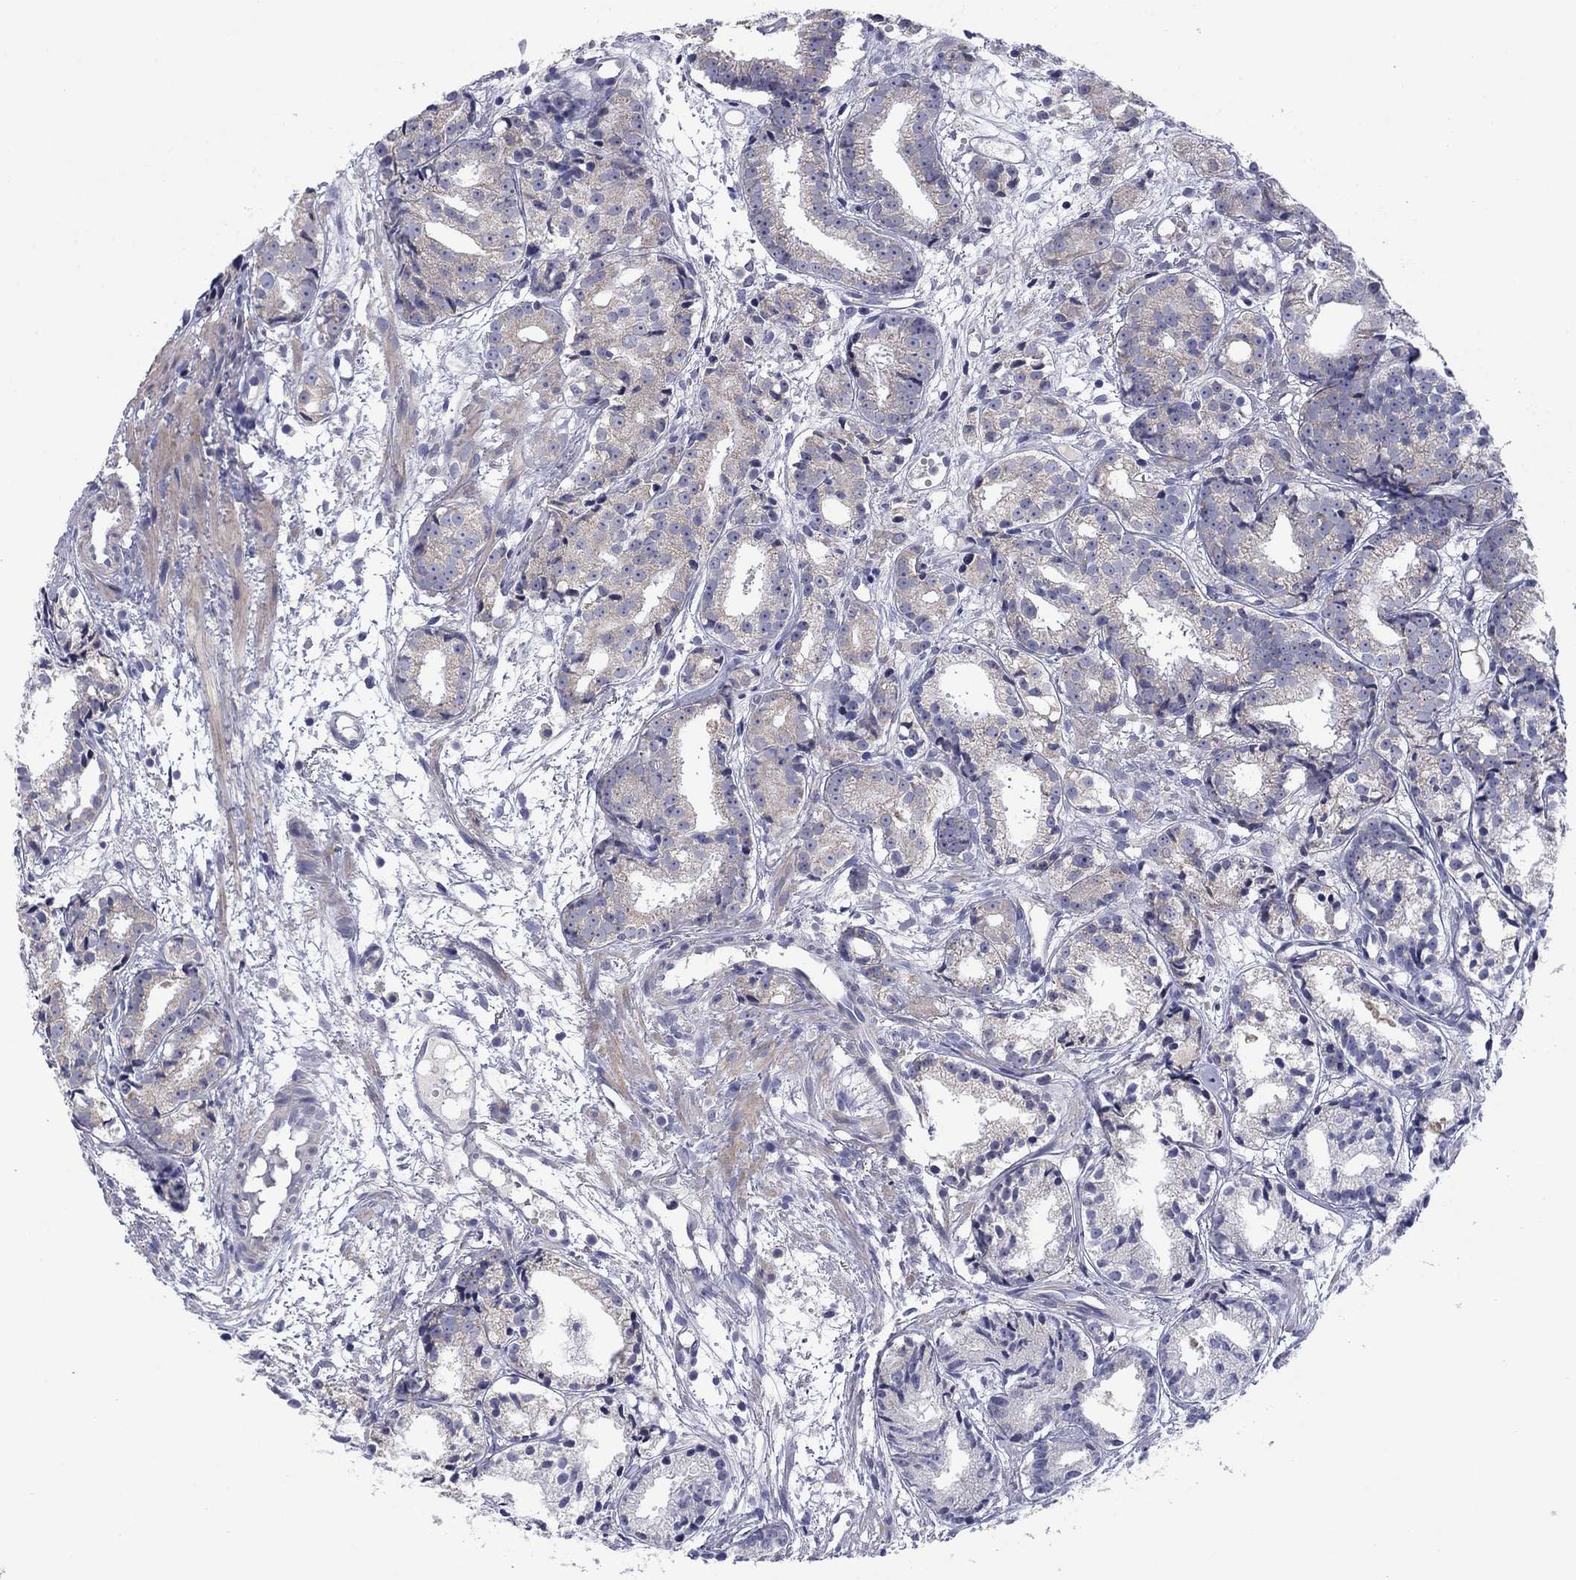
{"staining": {"intensity": "negative", "quantity": "none", "location": "none"}, "tissue": "prostate cancer", "cell_type": "Tumor cells", "image_type": "cancer", "snomed": [{"axis": "morphology", "description": "Adenocarcinoma, Medium grade"}, {"axis": "topography", "description": "Prostate"}], "caption": "A high-resolution image shows immunohistochemistry staining of adenocarcinoma (medium-grade) (prostate), which demonstrates no significant staining in tumor cells.", "gene": "FRK", "patient": {"sex": "male", "age": 74}}